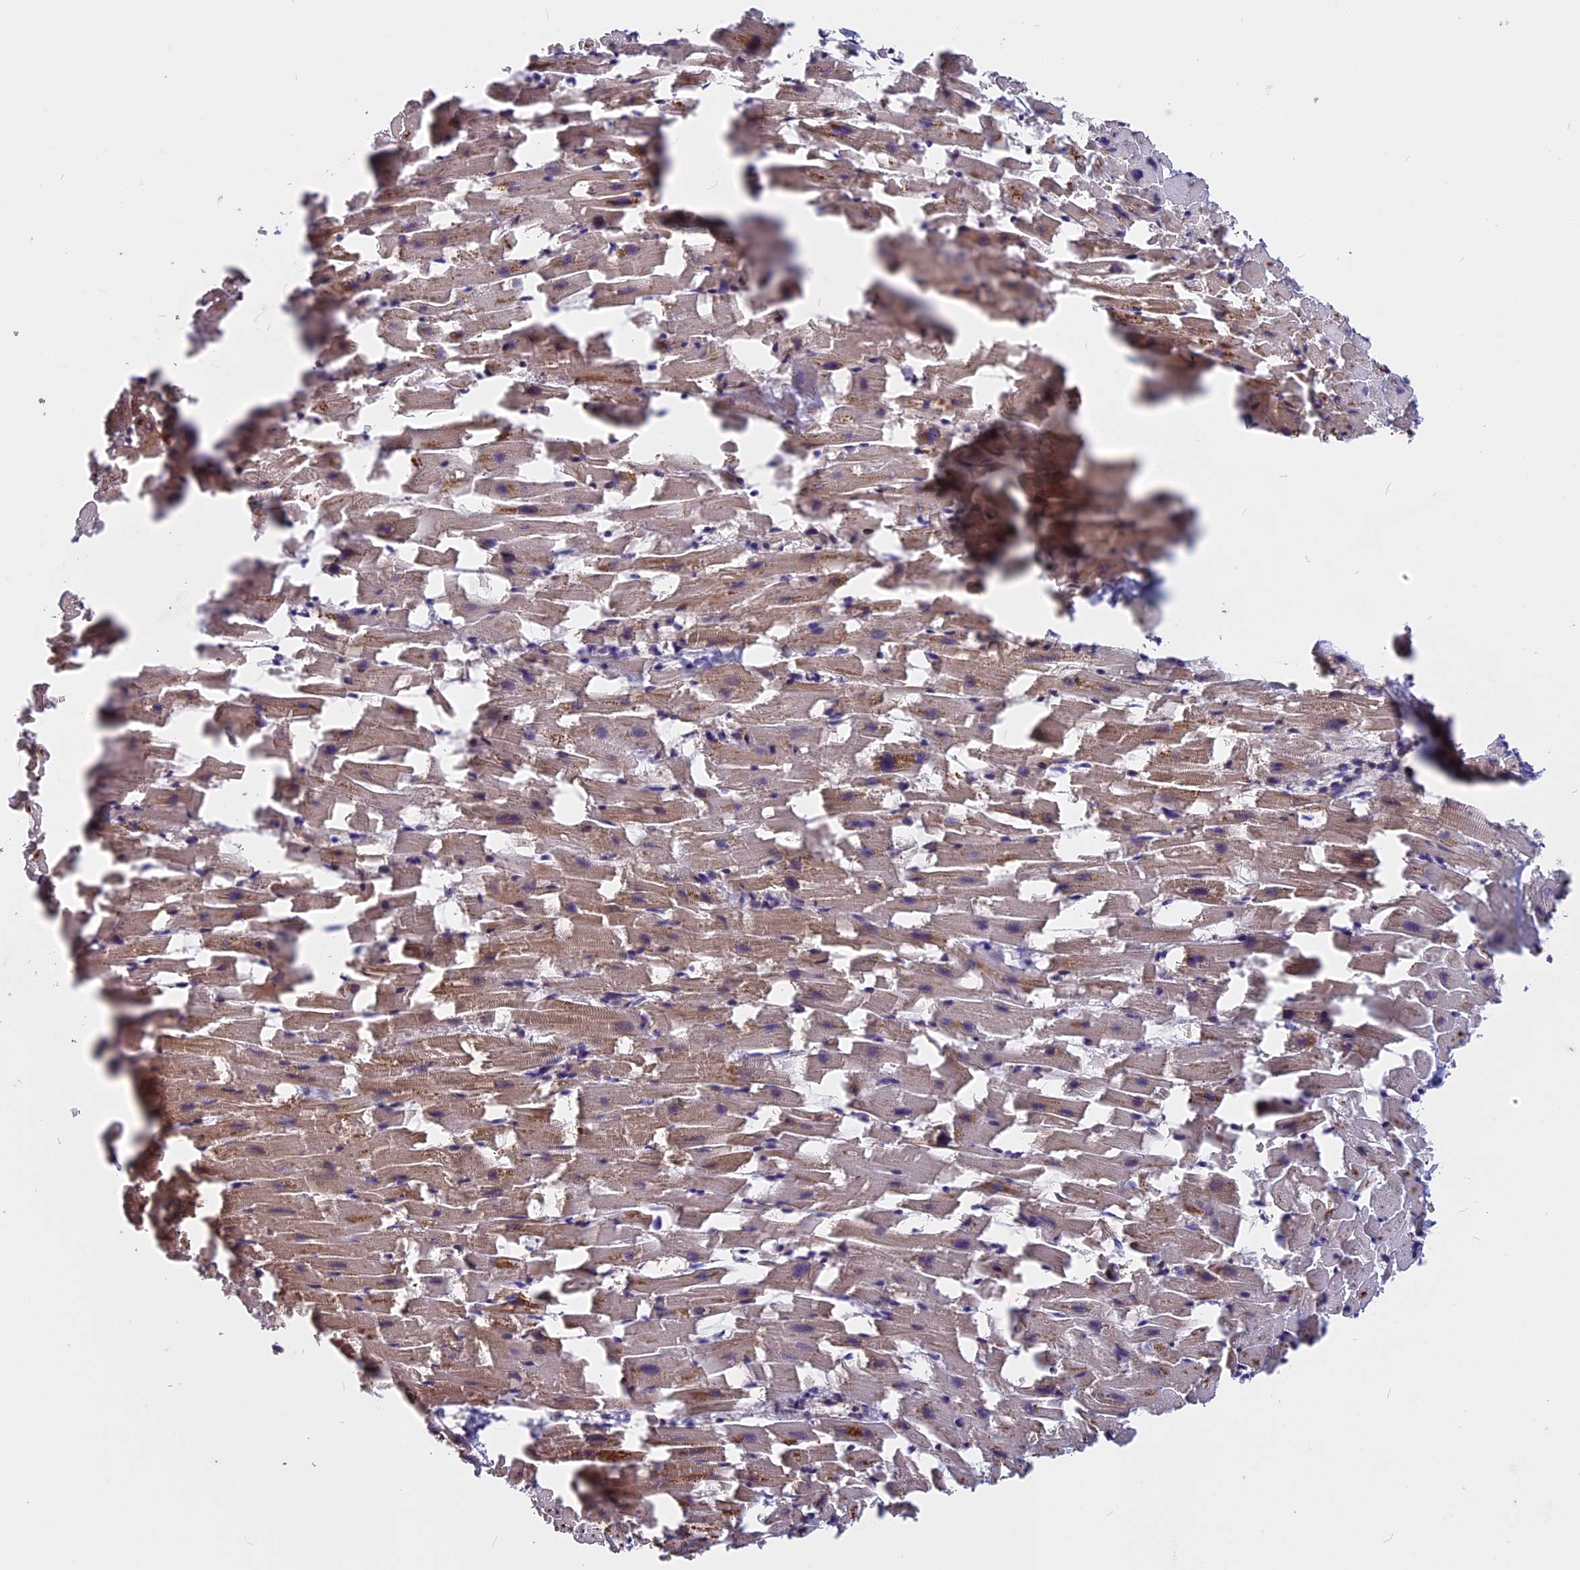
{"staining": {"intensity": "moderate", "quantity": ">75%", "location": "cytoplasmic/membranous"}, "tissue": "heart muscle", "cell_type": "Cardiomyocytes", "image_type": "normal", "snomed": [{"axis": "morphology", "description": "Normal tissue, NOS"}, {"axis": "topography", "description": "Heart"}], "caption": "Heart muscle stained for a protein (brown) exhibits moderate cytoplasmic/membranous positive expression in about >75% of cardiomyocytes.", "gene": "ZC3H10", "patient": {"sex": "female", "age": 64}}